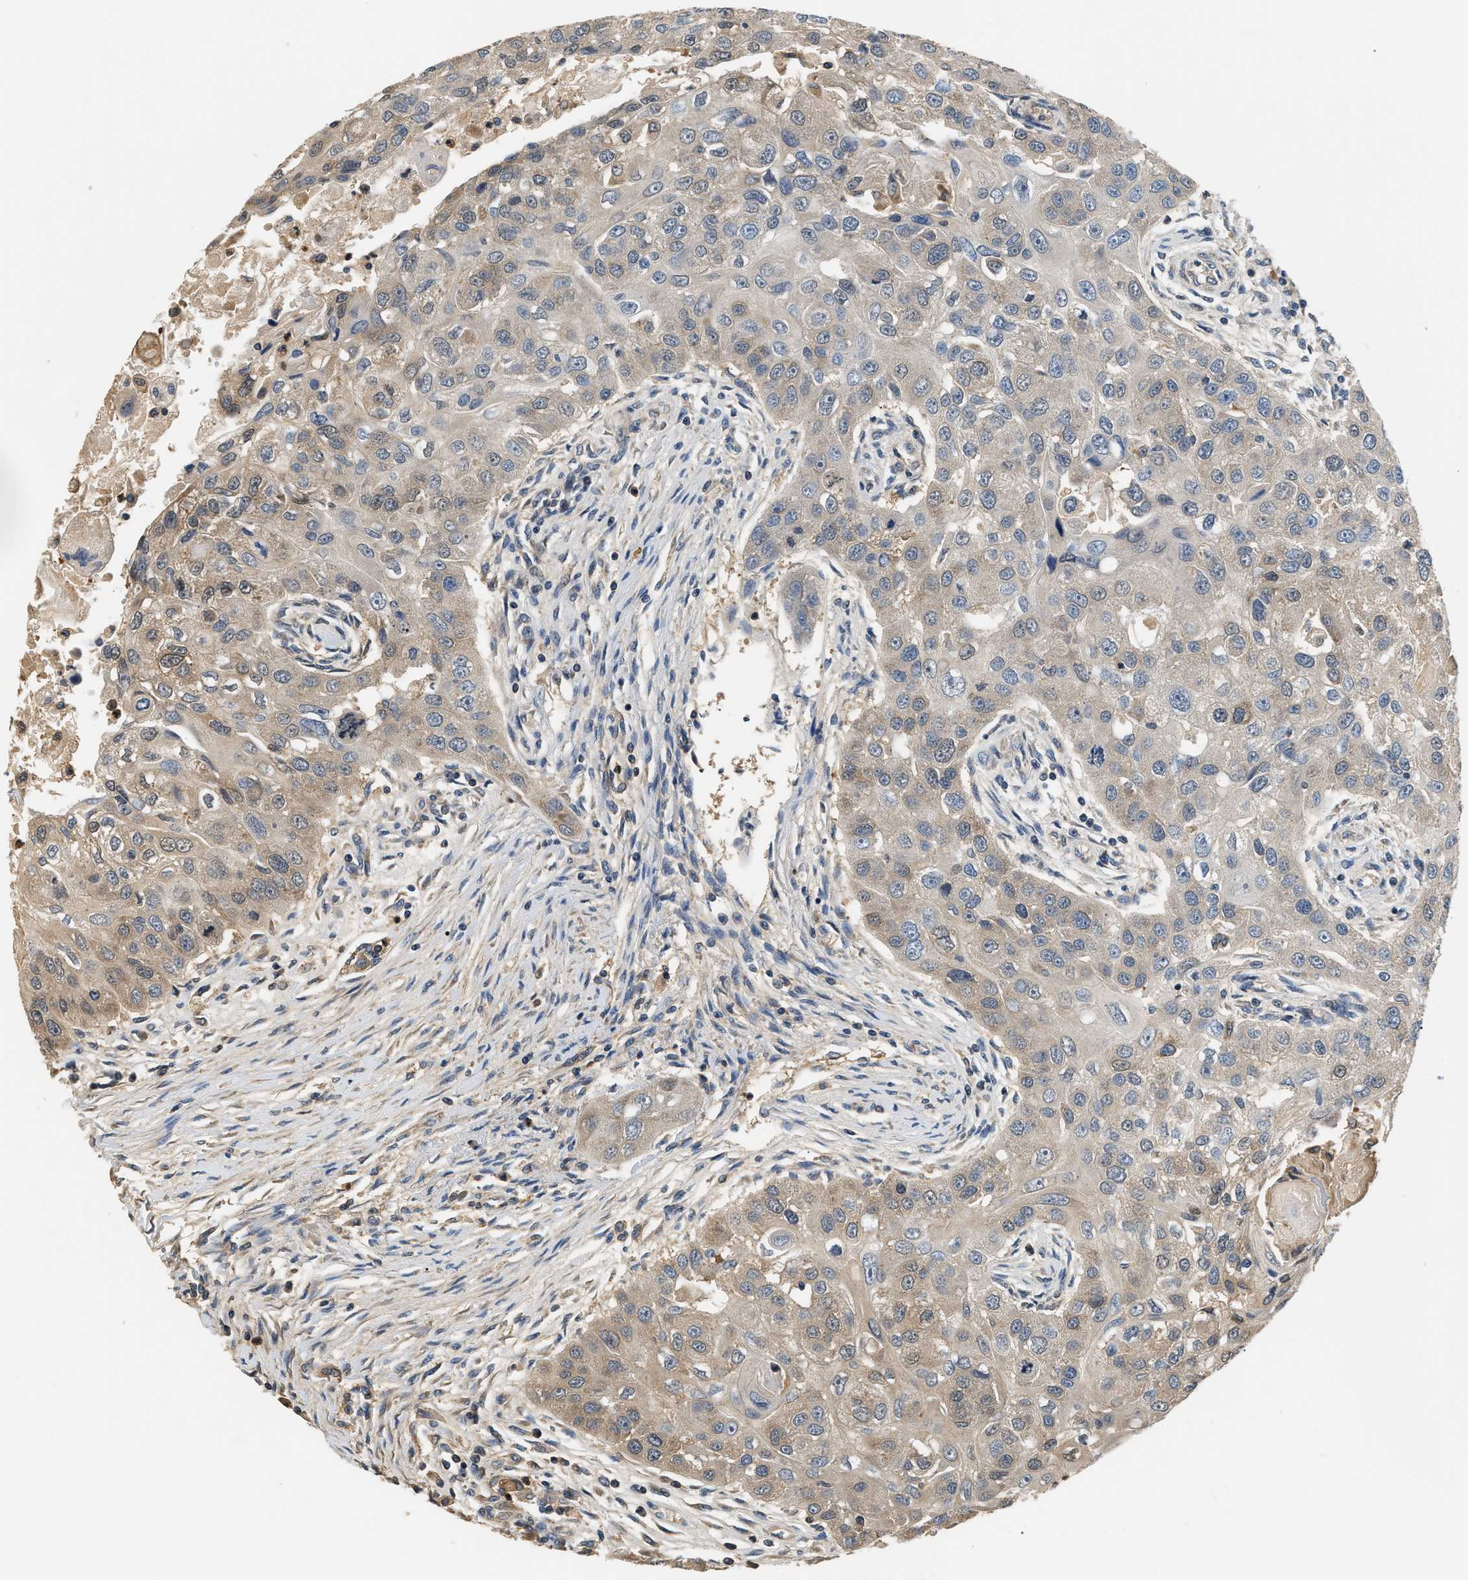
{"staining": {"intensity": "weak", "quantity": "<25%", "location": "cytoplasmic/membranous"}, "tissue": "head and neck cancer", "cell_type": "Tumor cells", "image_type": "cancer", "snomed": [{"axis": "morphology", "description": "Normal tissue, NOS"}, {"axis": "morphology", "description": "Squamous cell carcinoma, NOS"}, {"axis": "topography", "description": "Skeletal muscle"}, {"axis": "topography", "description": "Head-Neck"}], "caption": "An image of head and neck squamous cell carcinoma stained for a protein displays no brown staining in tumor cells.", "gene": "GPI", "patient": {"sex": "male", "age": 51}}